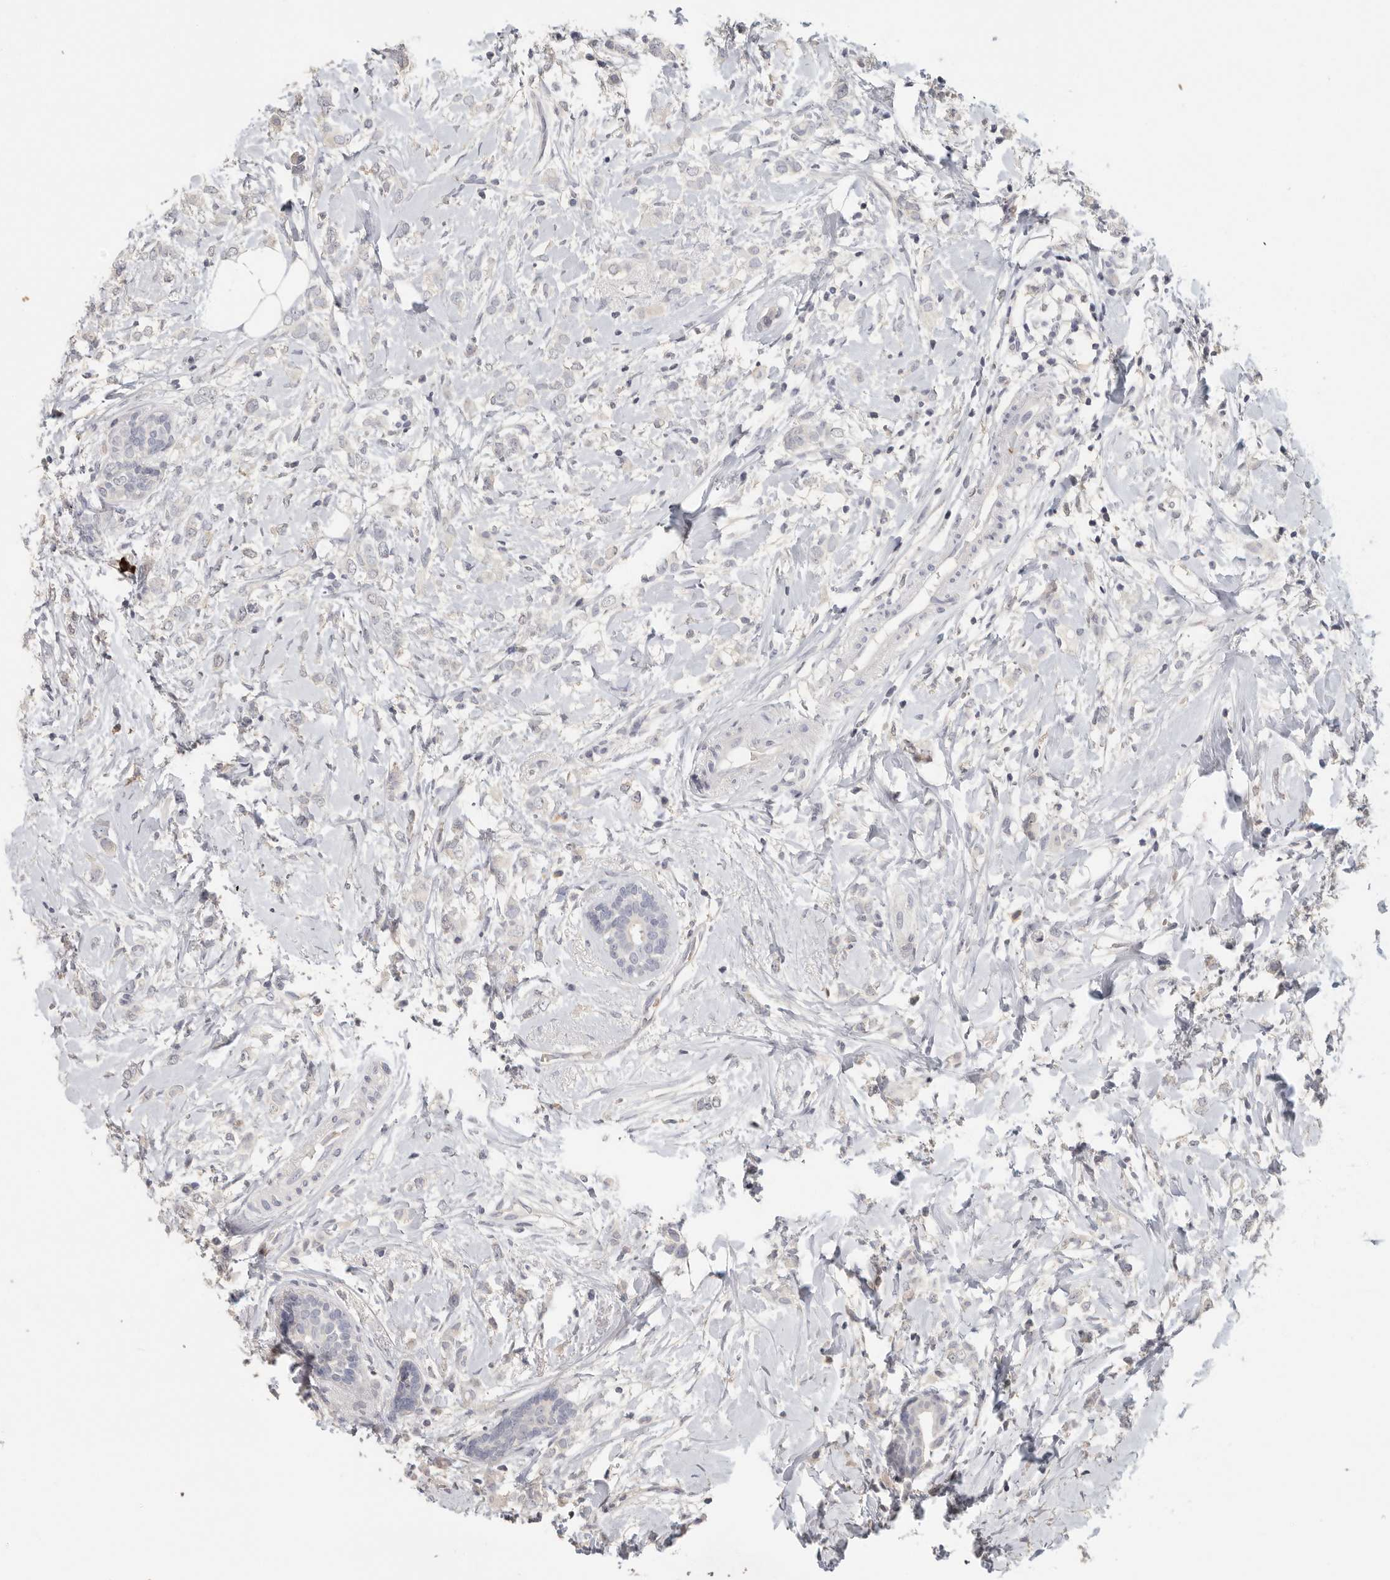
{"staining": {"intensity": "negative", "quantity": "none", "location": "none"}, "tissue": "breast cancer", "cell_type": "Tumor cells", "image_type": "cancer", "snomed": [{"axis": "morphology", "description": "Normal tissue, NOS"}, {"axis": "morphology", "description": "Lobular carcinoma"}, {"axis": "topography", "description": "Breast"}], "caption": "Tumor cells are negative for protein expression in human breast cancer.", "gene": "DNAJC11", "patient": {"sex": "female", "age": 47}}